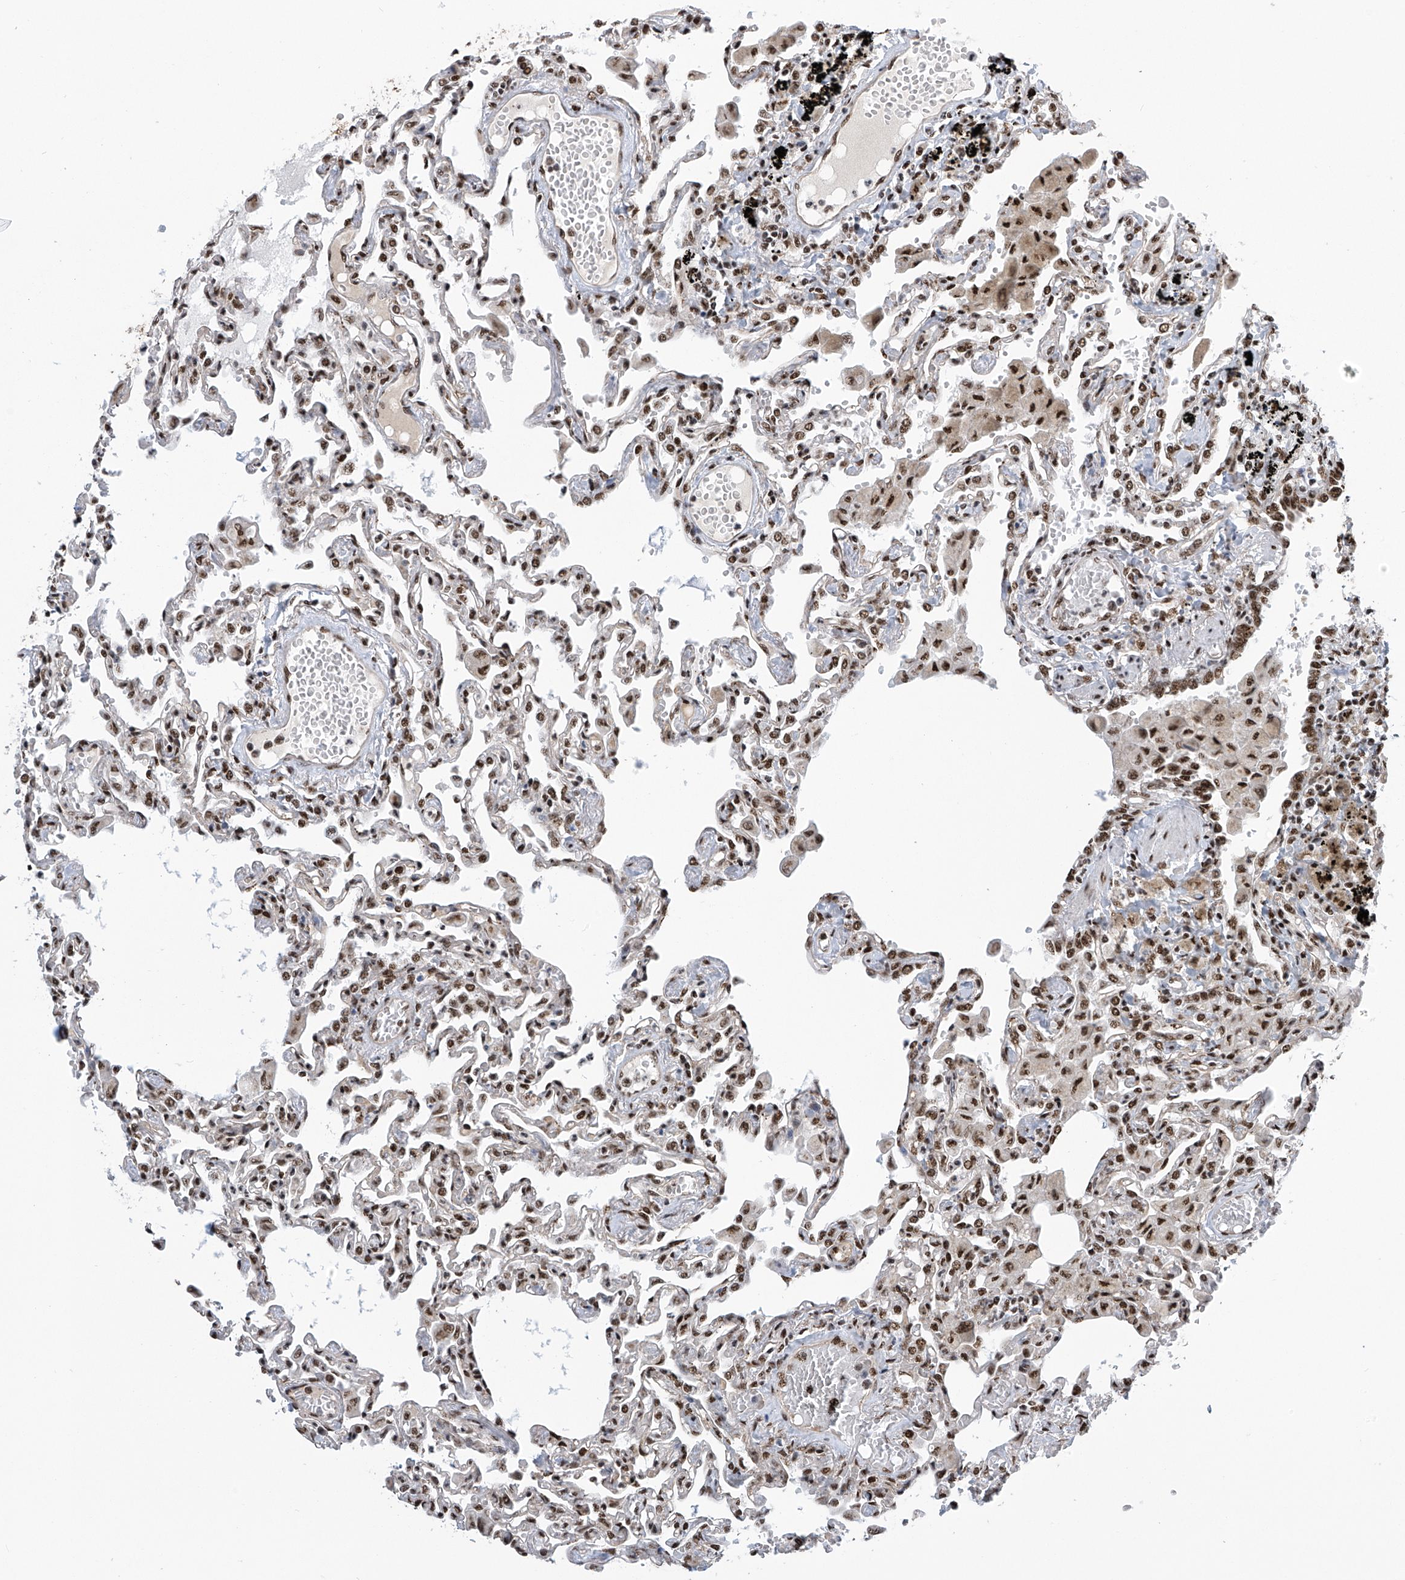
{"staining": {"intensity": "moderate", "quantity": ">75%", "location": "nuclear"}, "tissue": "lung", "cell_type": "Alveolar cells", "image_type": "normal", "snomed": [{"axis": "morphology", "description": "Normal tissue, NOS"}, {"axis": "topography", "description": "Bronchus"}, {"axis": "topography", "description": "Lung"}], "caption": "Benign lung reveals moderate nuclear positivity in about >75% of alveolar cells, visualized by immunohistochemistry.", "gene": "APLF", "patient": {"sex": "female", "age": 49}}